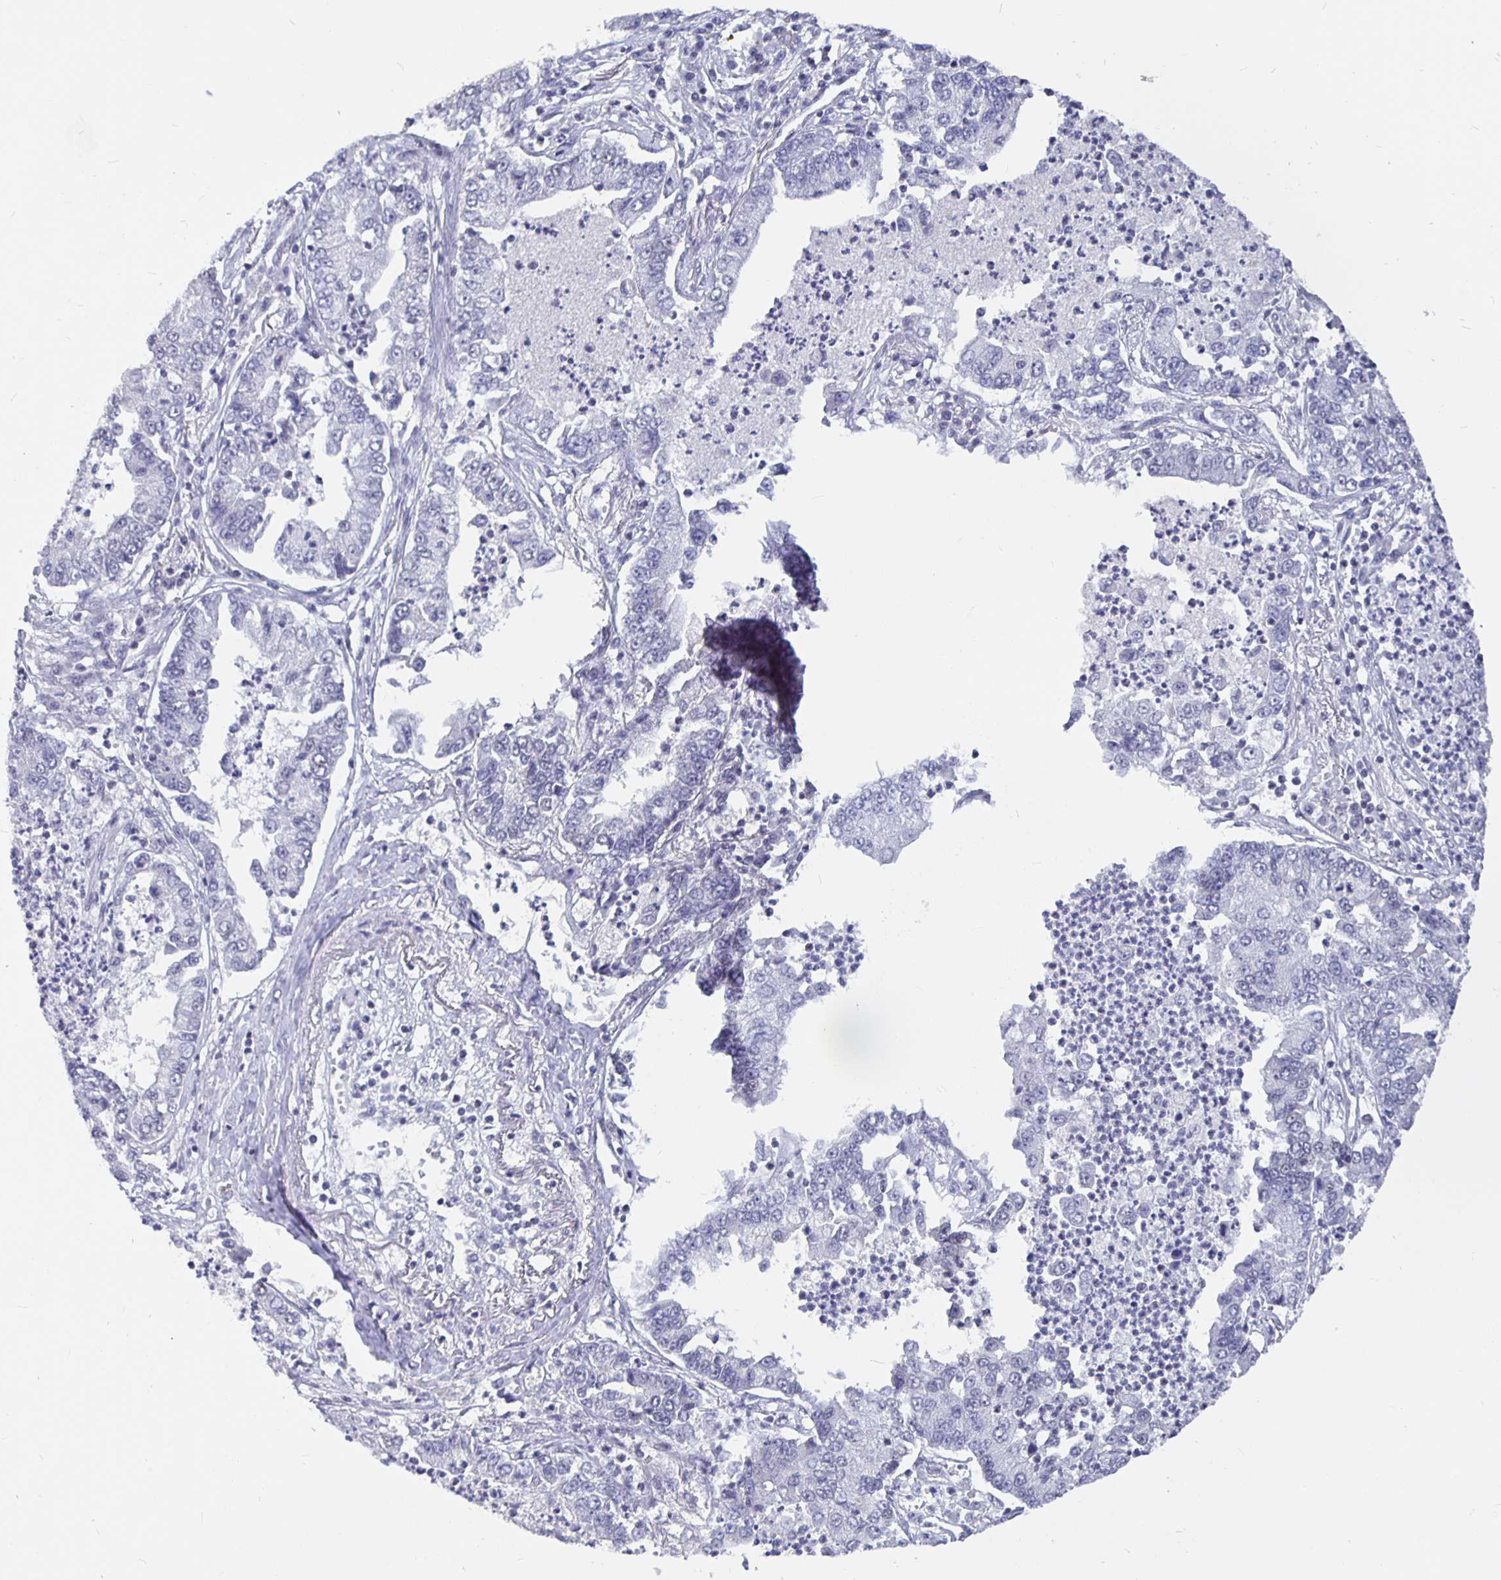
{"staining": {"intensity": "negative", "quantity": "none", "location": "none"}, "tissue": "lung cancer", "cell_type": "Tumor cells", "image_type": "cancer", "snomed": [{"axis": "morphology", "description": "Adenocarcinoma, NOS"}, {"axis": "topography", "description": "Lung"}], "caption": "Adenocarcinoma (lung) stained for a protein using IHC reveals no staining tumor cells.", "gene": "PBX2", "patient": {"sex": "female", "age": 57}}